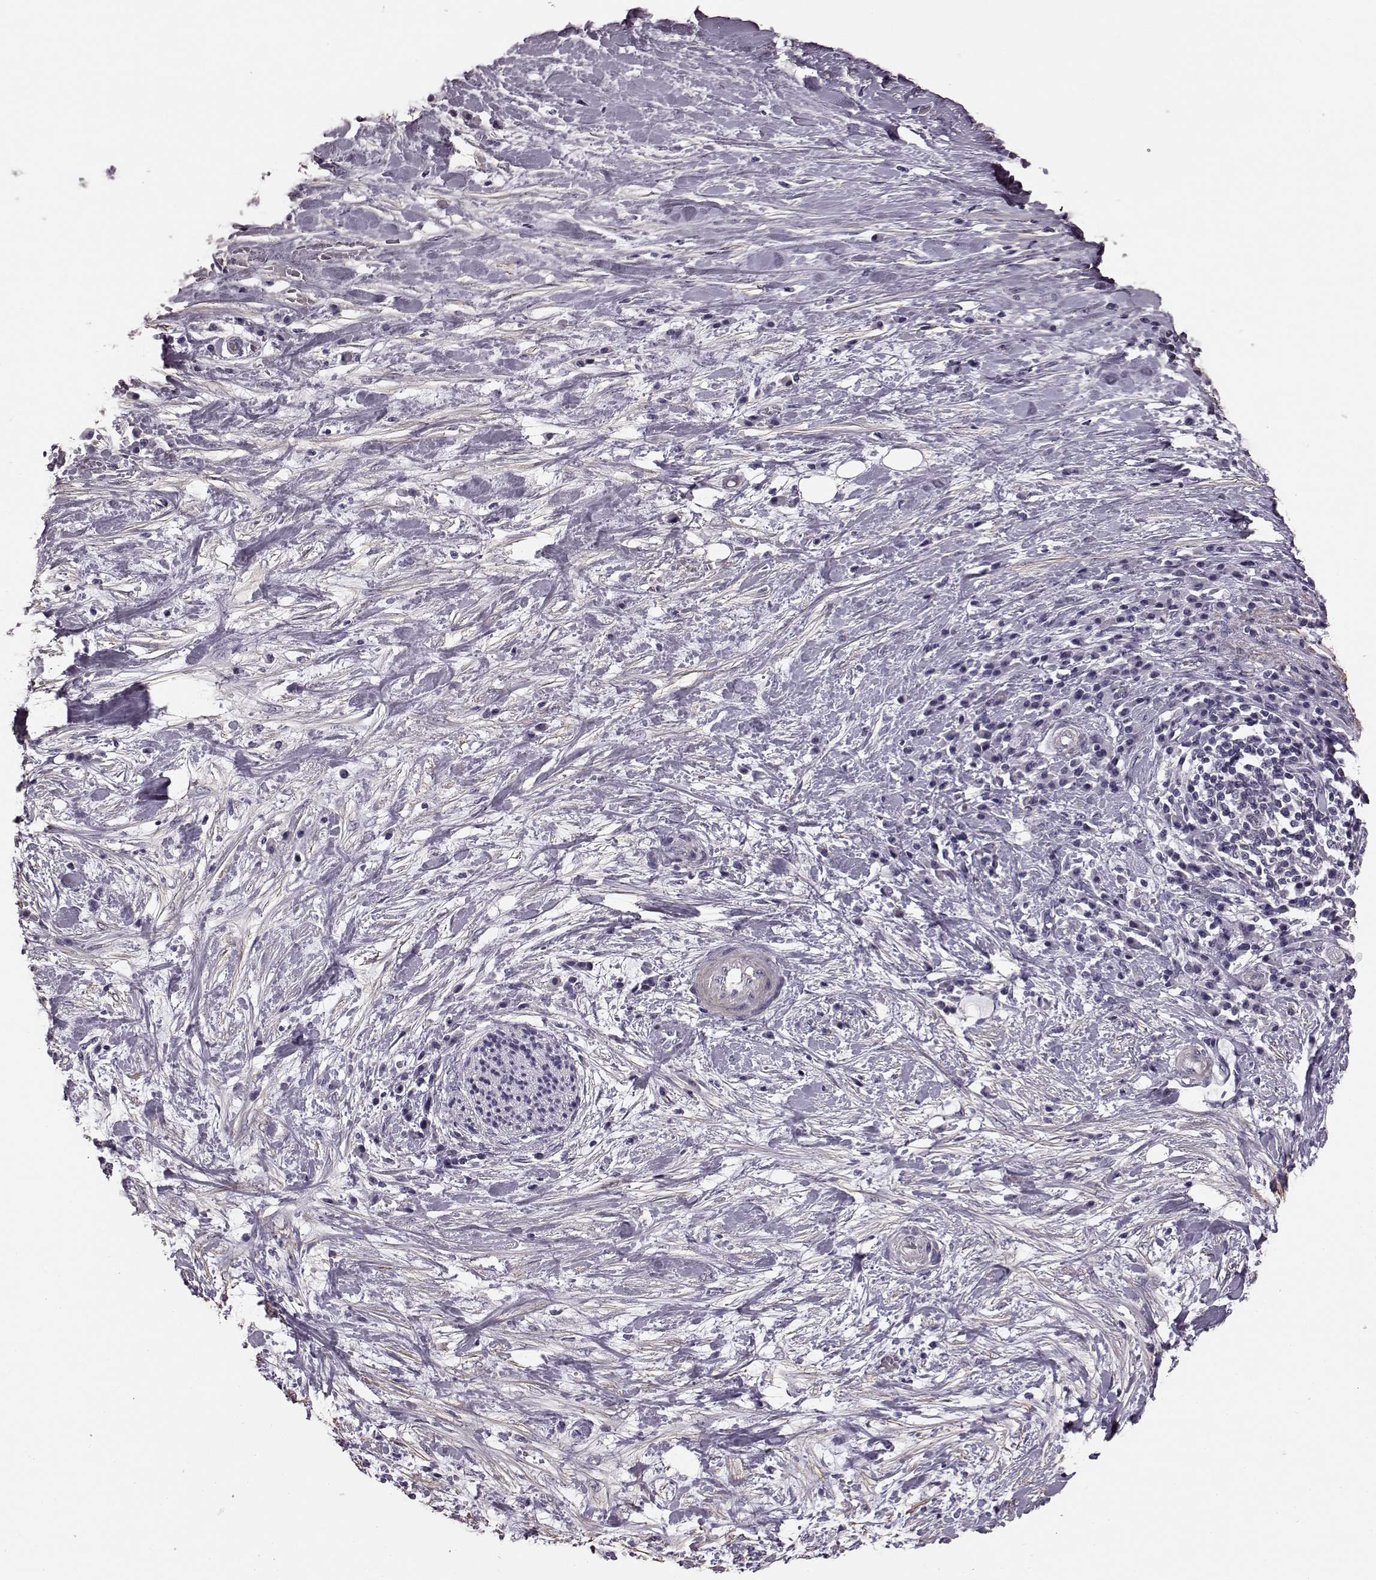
{"staining": {"intensity": "negative", "quantity": "none", "location": "none"}, "tissue": "liver cancer", "cell_type": "Tumor cells", "image_type": "cancer", "snomed": [{"axis": "morphology", "description": "Cholangiocarcinoma"}, {"axis": "topography", "description": "Liver"}], "caption": "Immunohistochemistry of human liver cancer (cholangiocarcinoma) exhibits no staining in tumor cells.", "gene": "SLCO3A1", "patient": {"sex": "female", "age": 73}}